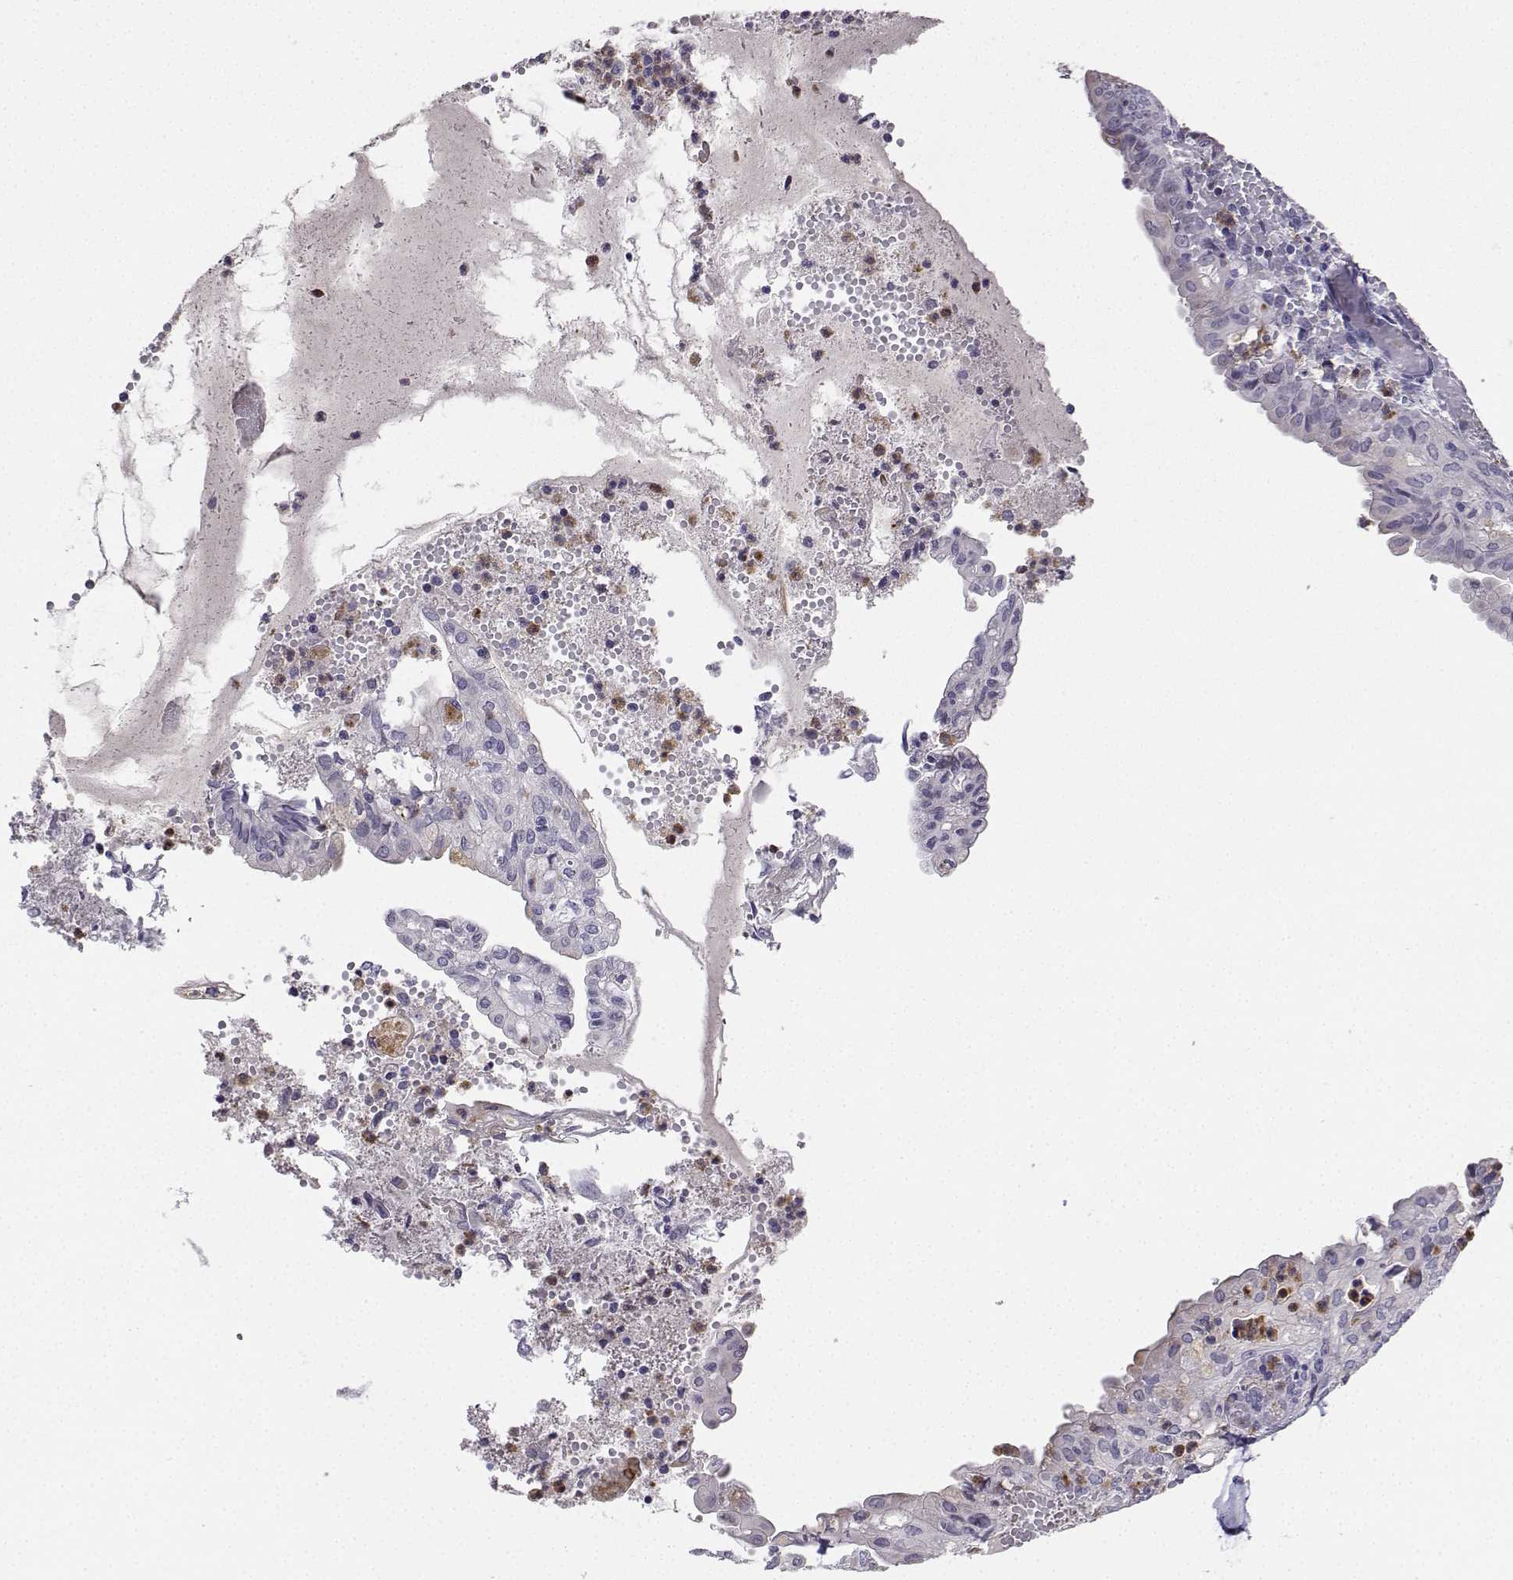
{"staining": {"intensity": "negative", "quantity": "none", "location": "none"}, "tissue": "endometrial cancer", "cell_type": "Tumor cells", "image_type": "cancer", "snomed": [{"axis": "morphology", "description": "Adenocarcinoma, NOS"}, {"axis": "topography", "description": "Endometrium"}], "caption": "IHC of endometrial adenocarcinoma exhibits no expression in tumor cells. Nuclei are stained in blue.", "gene": "CALY", "patient": {"sex": "female", "age": 68}}